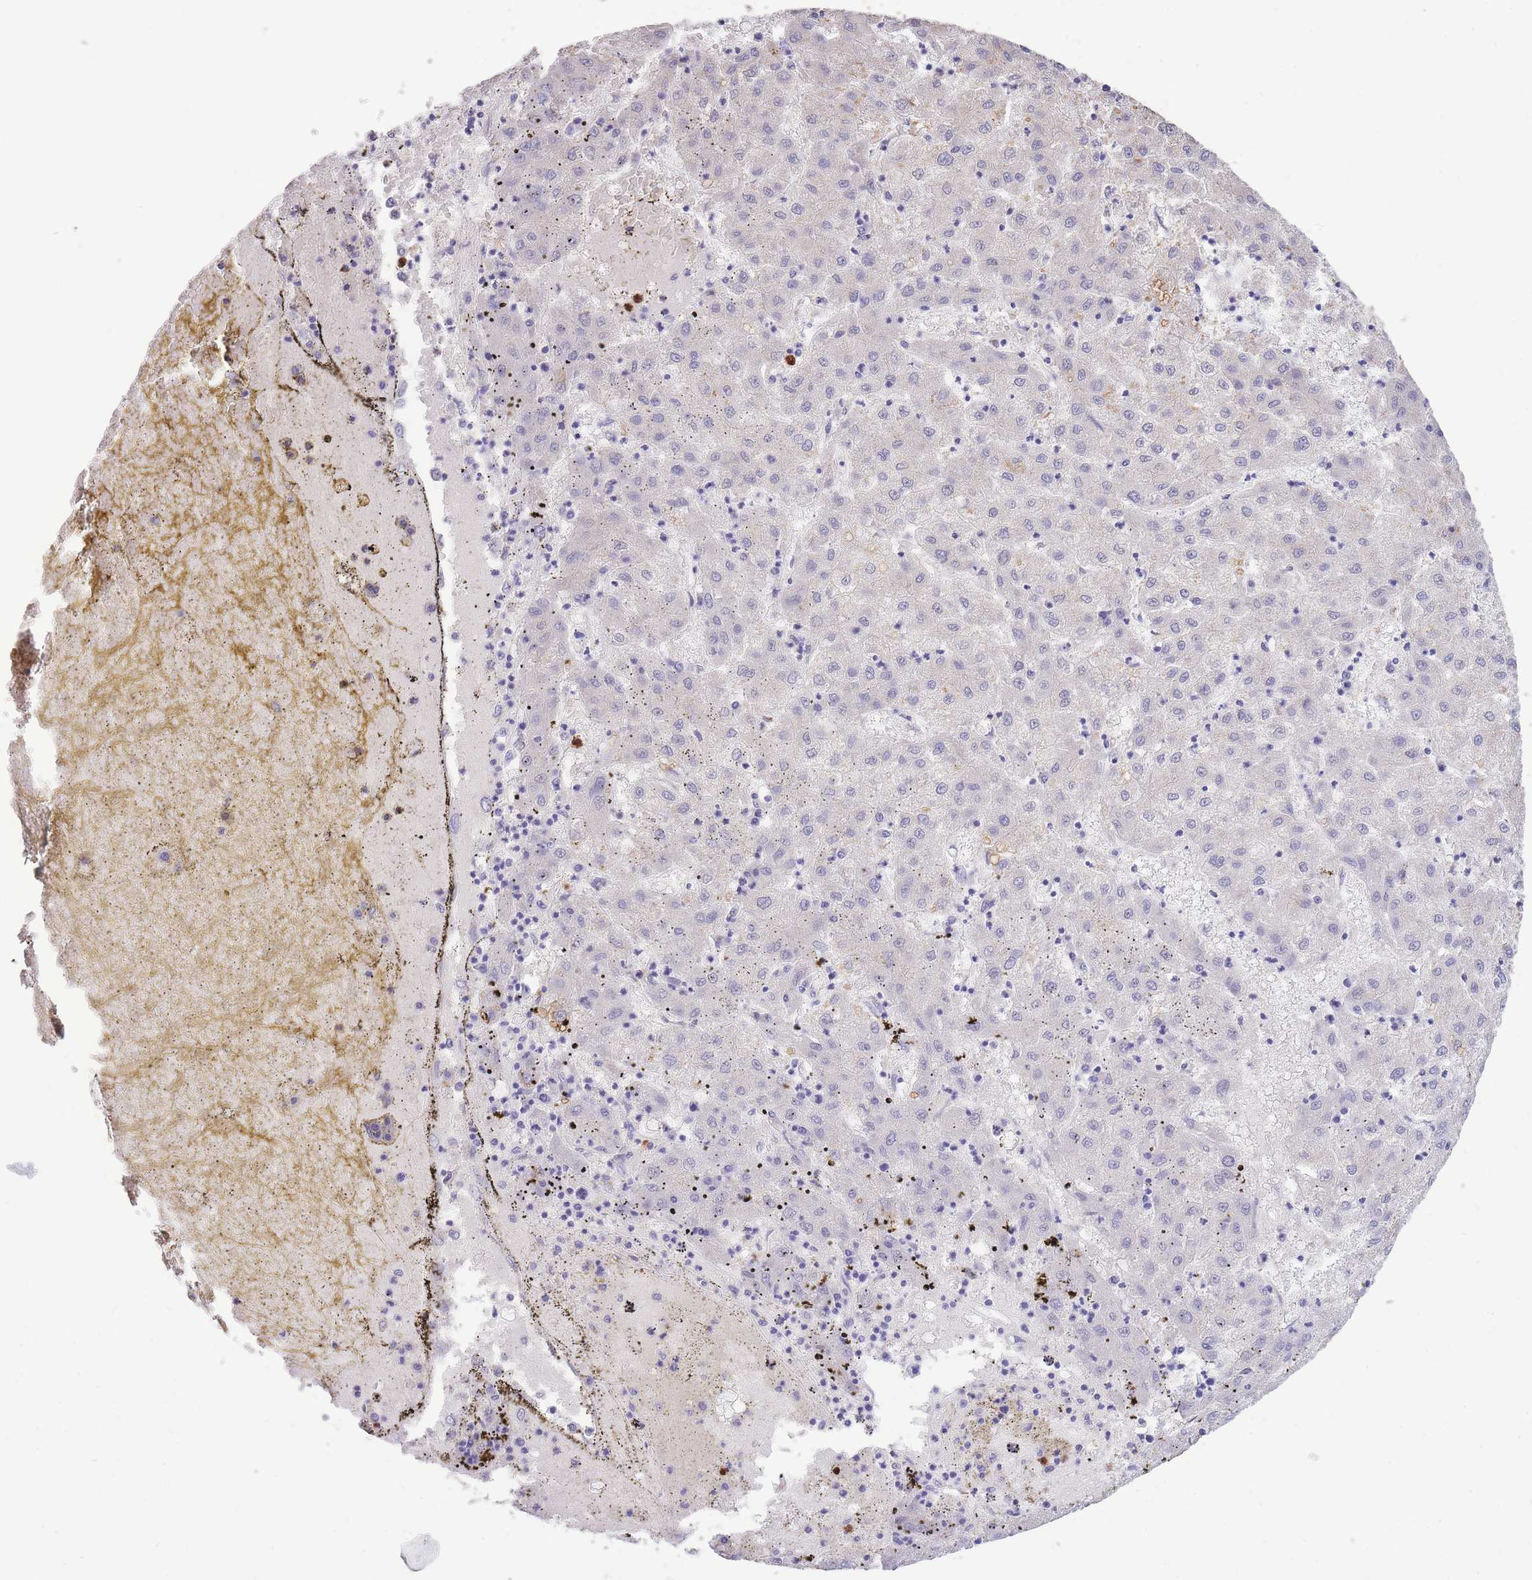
{"staining": {"intensity": "negative", "quantity": "none", "location": "none"}, "tissue": "liver cancer", "cell_type": "Tumor cells", "image_type": "cancer", "snomed": [{"axis": "morphology", "description": "Carcinoma, Hepatocellular, NOS"}, {"axis": "topography", "description": "Liver"}], "caption": "DAB (3,3'-diaminobenzidine) immunohistochemical staining of liver cancer displays no significant expression in tumor cells.", "gene": "CENPM", "patient": {"sex": "male", "age": 72}}